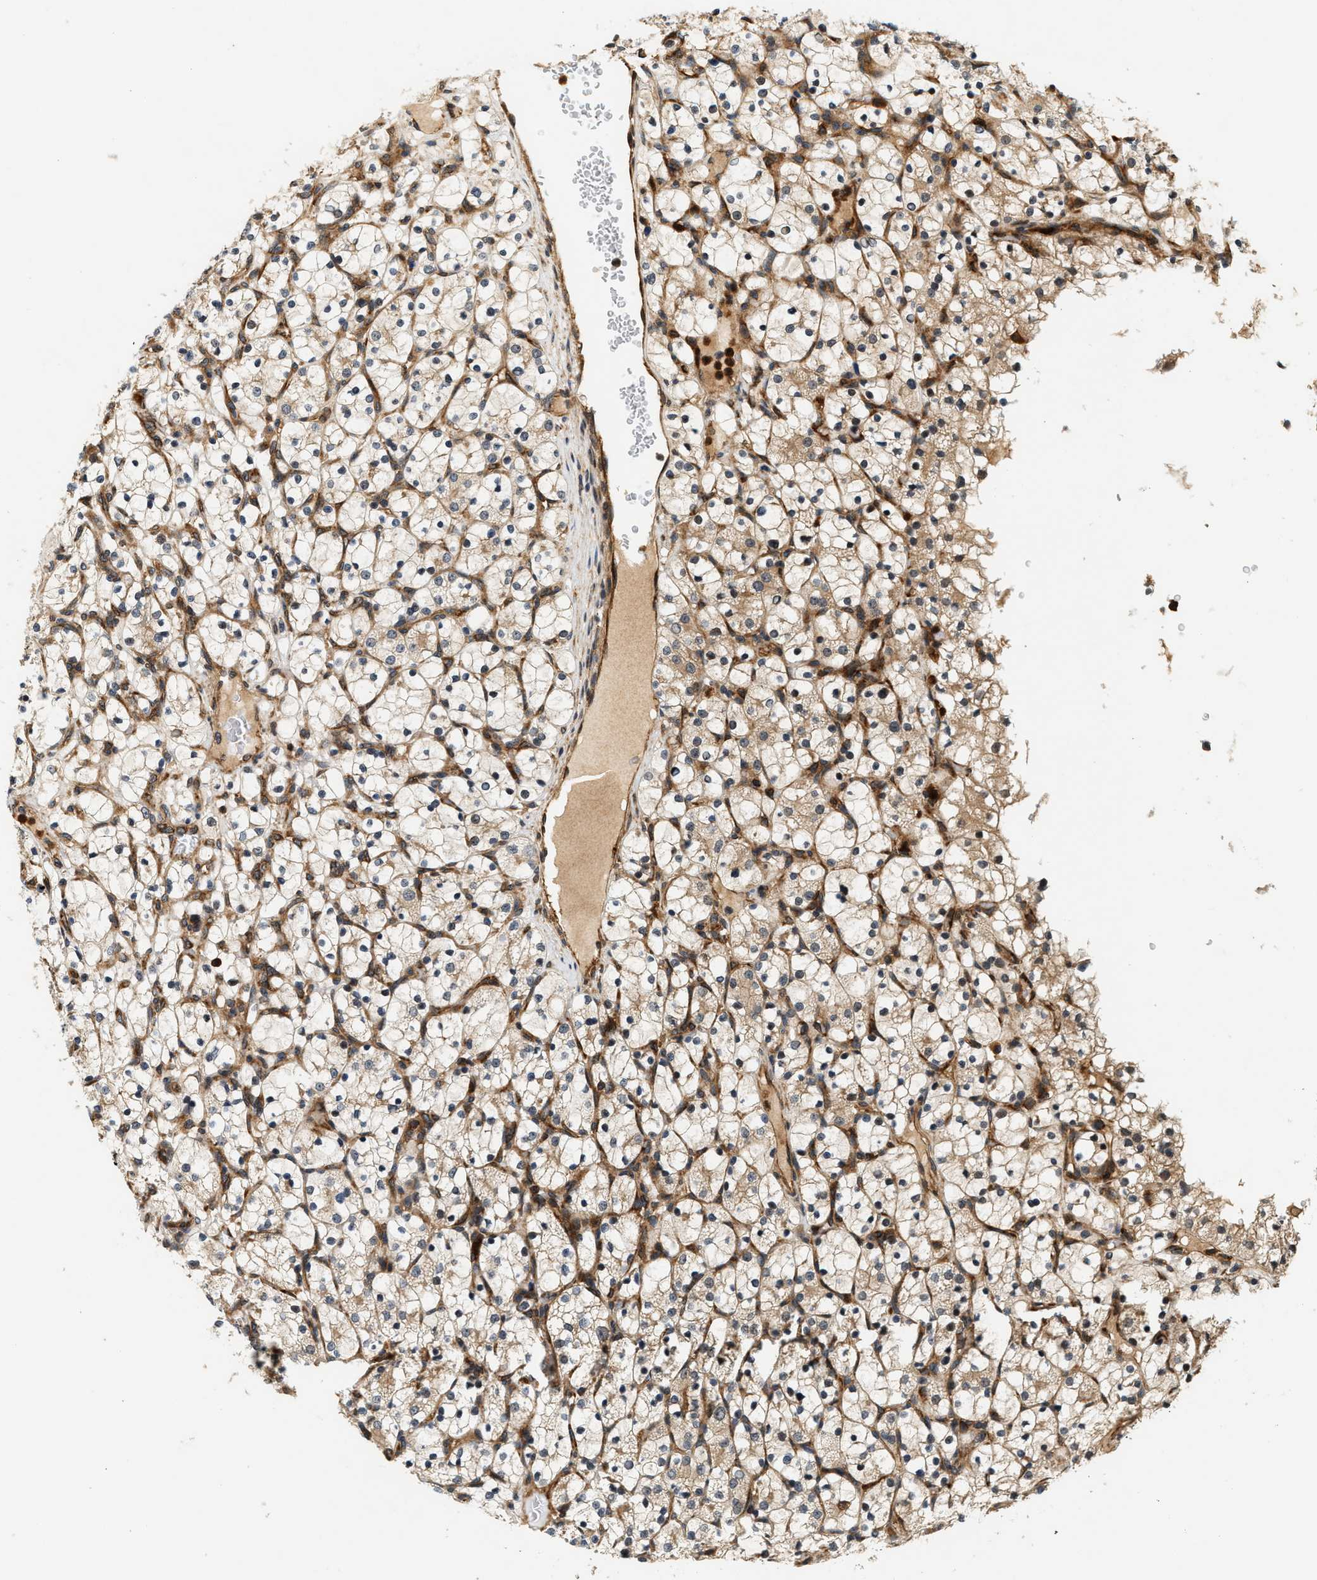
{"staining": {"intensity": "weak", "quantity": ">75%", "location": "cytoplasmic/membranous"}, "tissue": "renal cancer", "cell_type": "Tumor cells", "image_type": "cancer", "snomed": [{"axis": "morphology", "description": "Adenocarcinoma, NOS"}, {"axis": "topography", "description": "Kidney"}], "caption": "Renal cancer (adenocarcinoma) stained with a protein marker displays weak staining in tumor cells.", "gene": "SAMD9", "patient": {"sex": "female", "age": 69}}